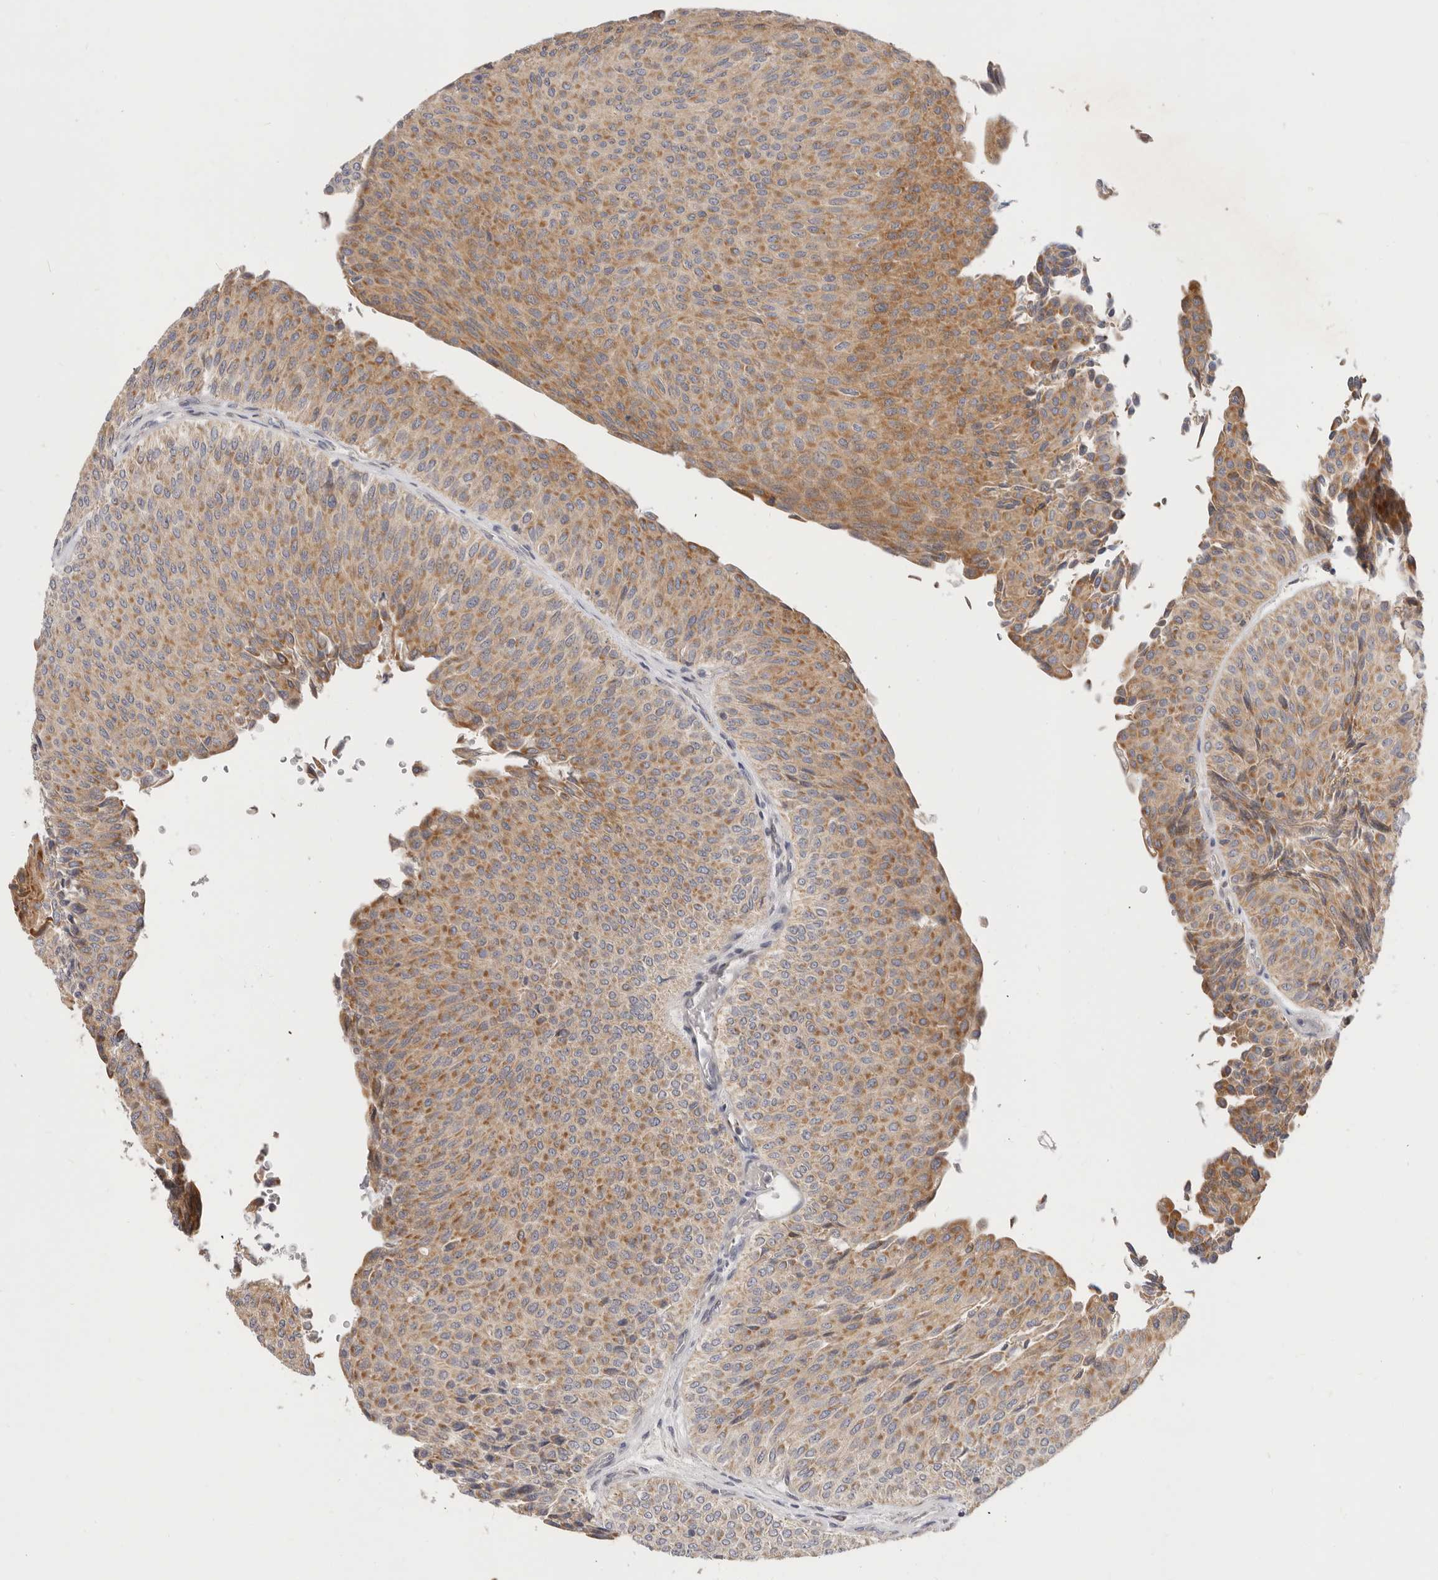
{"staining": {"intensity": "moderate", "quantity": ">75%", "location": "cytoplasmic/membranous"}, "tissue": "urothelial cancer", "cell_type": "Tumor cells", "image_type": "cancer", "snomed": [{"axis": "morphology", "description": "Urothelial carcinoma, Low grade"}, {"axis": "topography", "description": "Urinary bladder"}], "caption": "The immunohistochemical stain shows moderate cytoplasmic/membranous positivity in tumor cells of urothelial carcinoma (low-grade) tissue.", "gene": "TFB2M", "patient": {"sex": "male", "age": 78}}